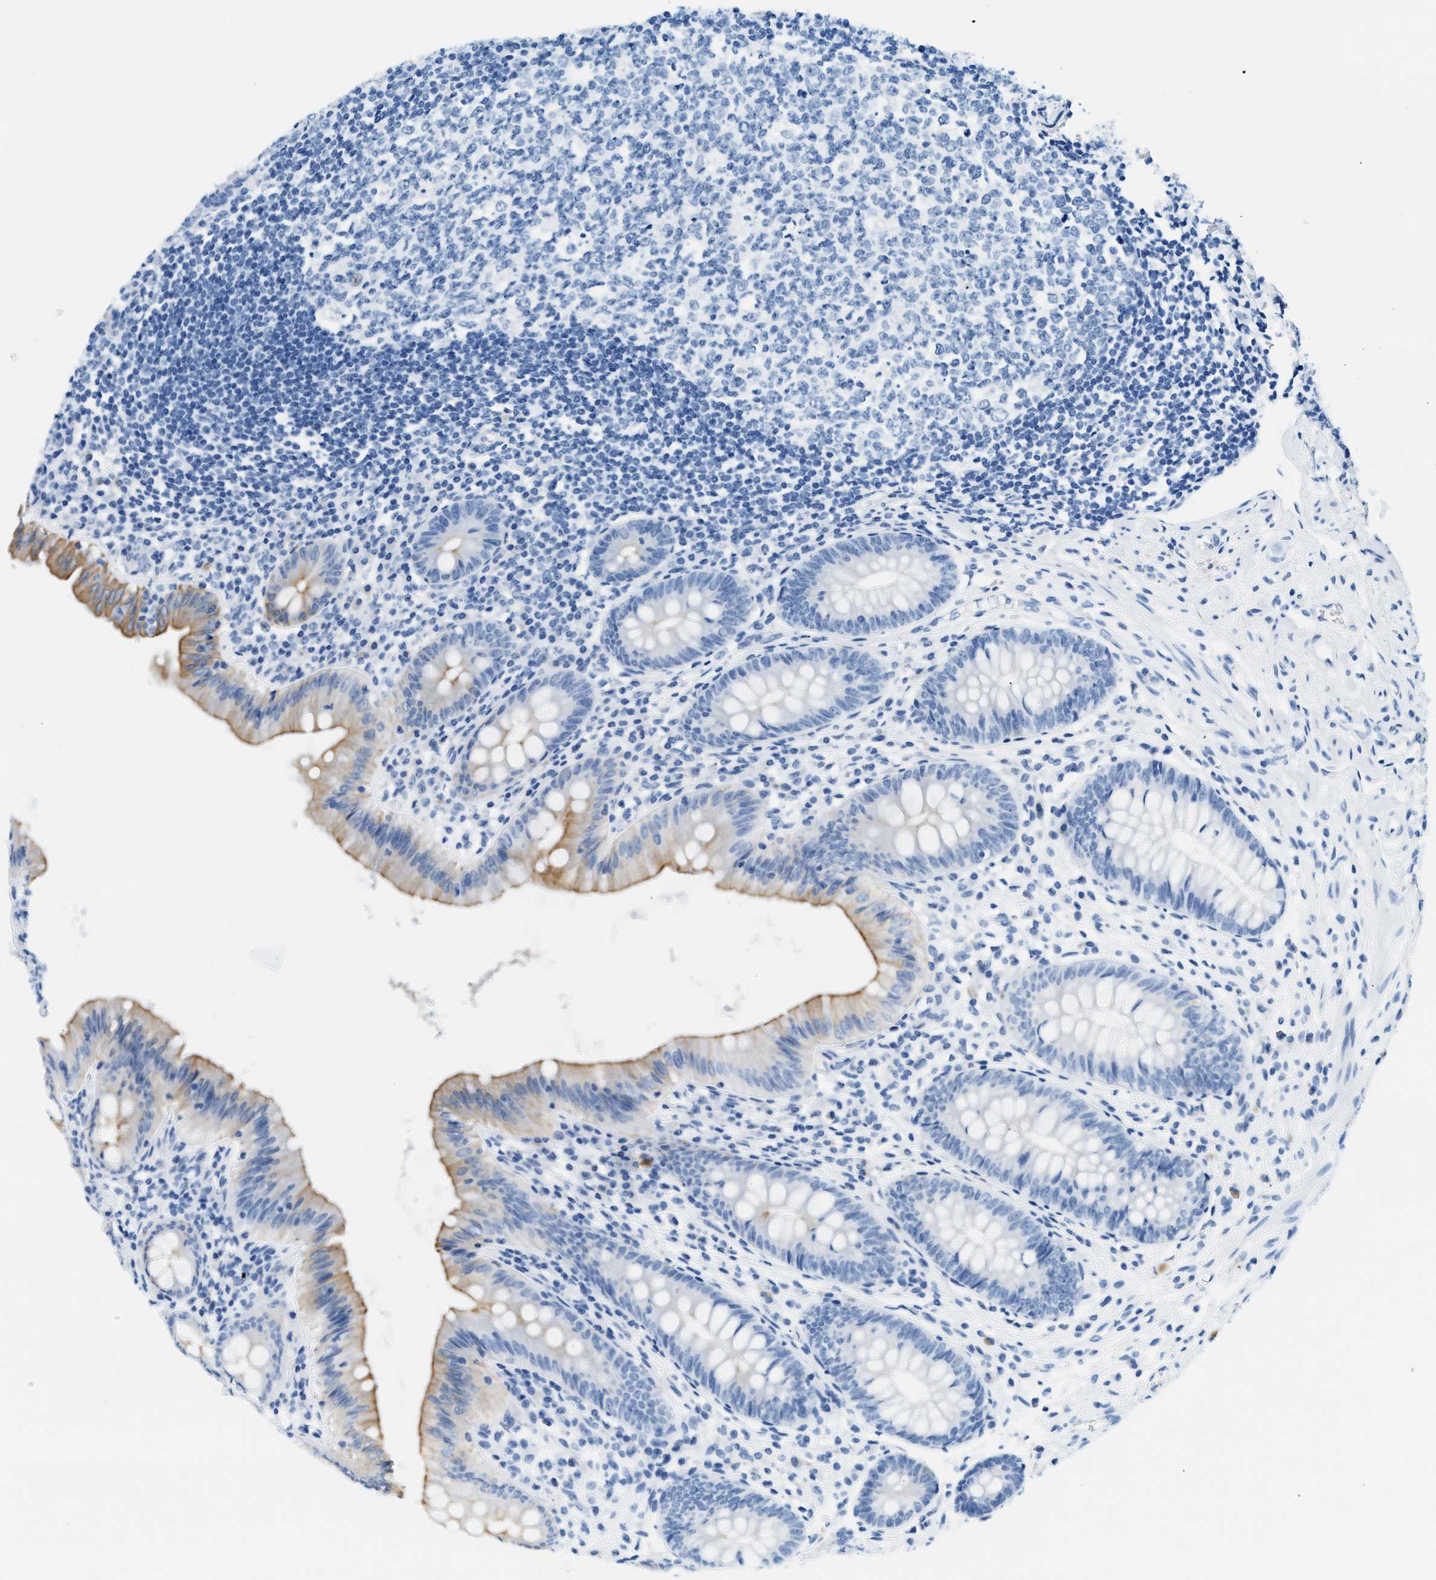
{"staining": {"intensity": "moderate", "quantity": "25%-75%", "location": "cytoplasmic/membranous"}, "tissue": "appendix", "cell_type": "Glandular cells", "image_type": "normal", "snomed": [{"axis": "morphology", "description": "Normal tissue, NOS"}, {"axis": "topography", "description": "Appendix"}], "caption": "This histopathology image reveals immunohistochemistry staining of normal human appendix, with medium moderate cytoplasmic/membranous staining in about 25%-75% of glandular cells.", "gene": "STXBP2", "patient": {"sex": "male", "age": 56}}